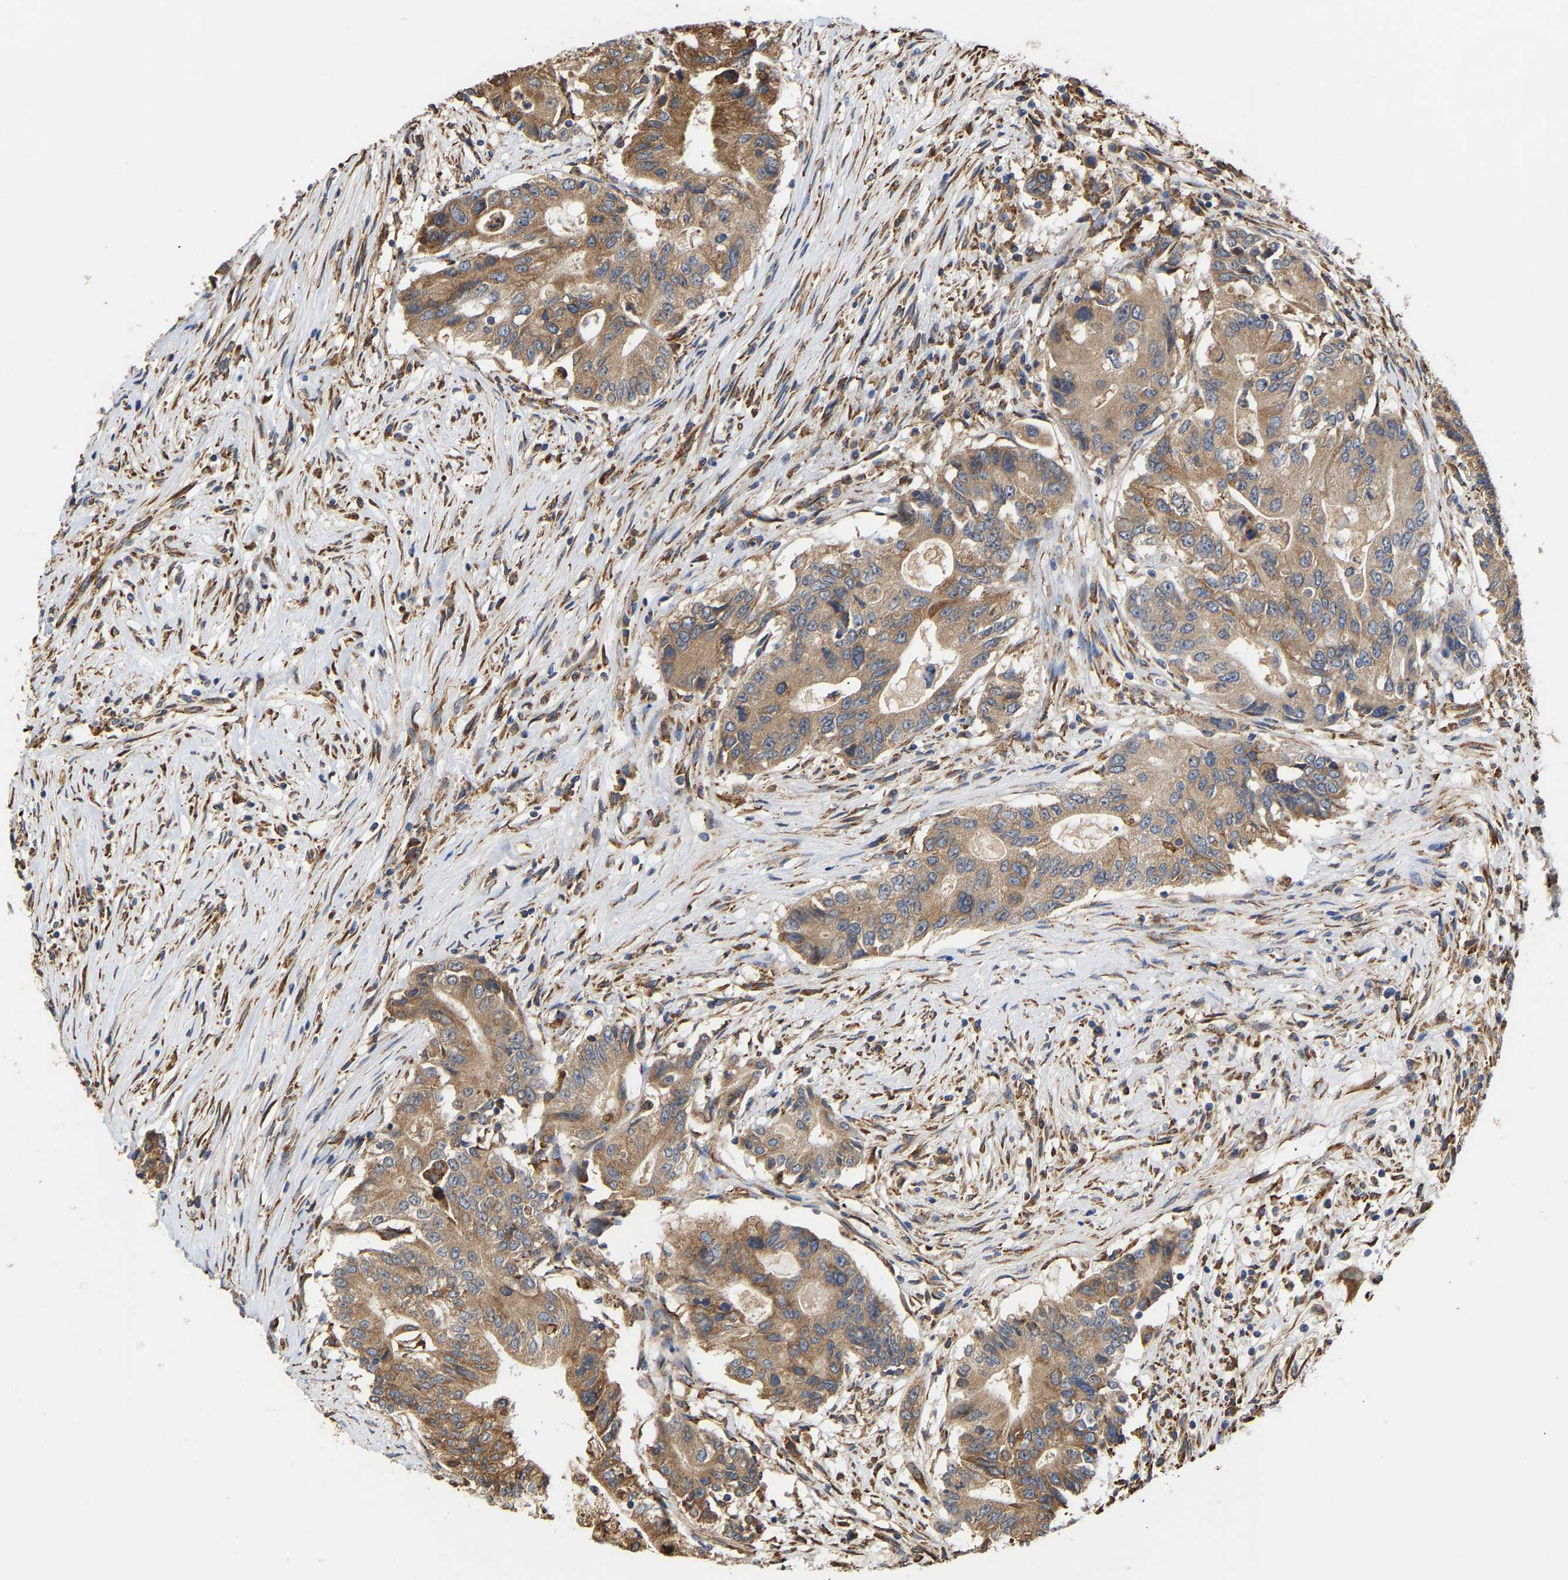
{"staining": {"intensity": "moderate", "quantity": ">75%", "location": "cytoplasmic/membranous"}, "tissue": "colorectal cancer", "cell_type": "Tumor cells", "image_type": "cancer", "snomed": [{"axis": "morphology", "description": "Adenocarcinoma, NOS"}, {"axis": "topography", "description": "Colon"}], "caption": "The micrograph displays a brown stain indicating the presence of a protein in the cytoplasmic/membranous of tumor cells in colorectal adenocarcinoma.", "gene": "ARAP1", "patient": {"sex": "female", "age": 77}}